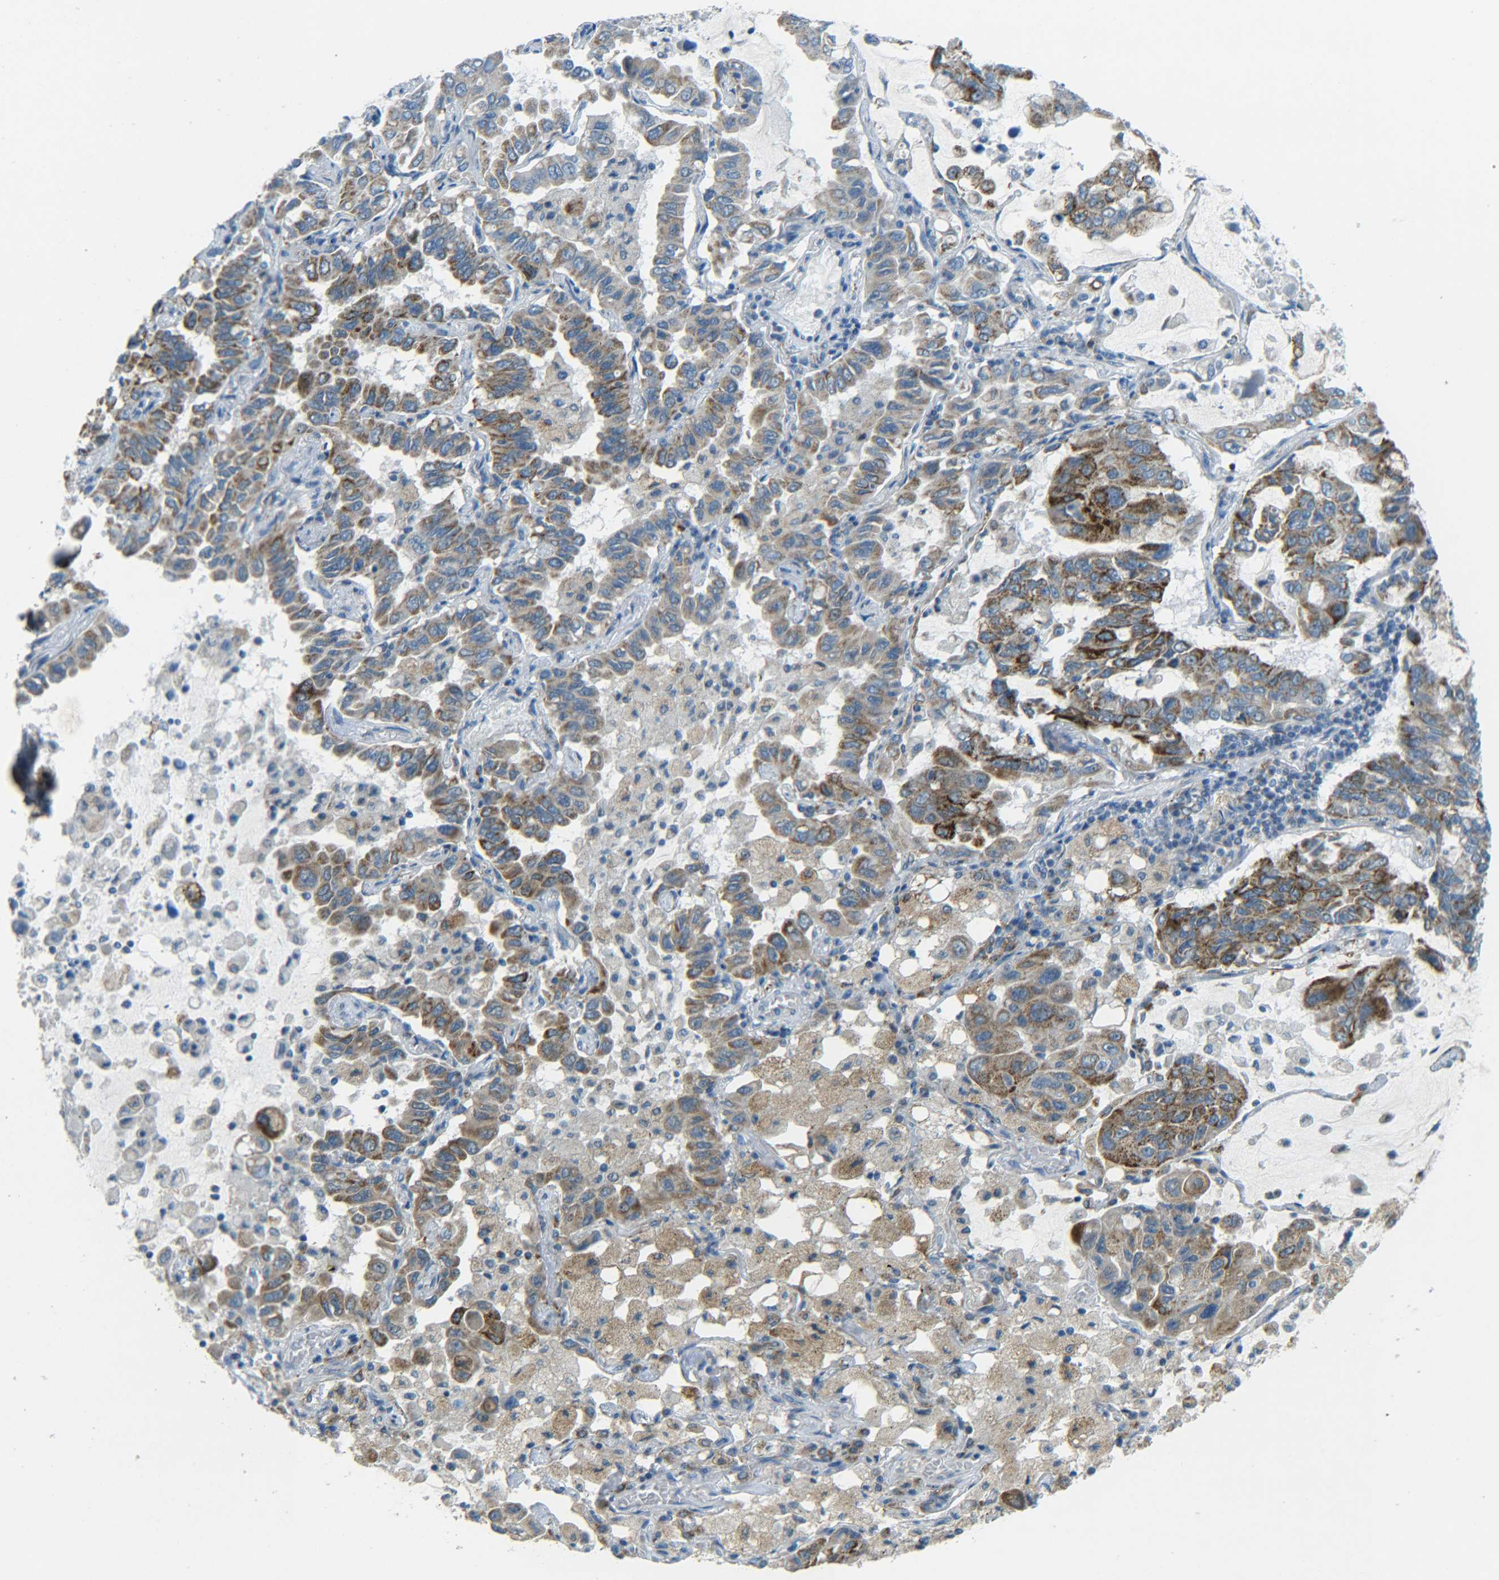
{"staining": {"intensity": "moderate", "quantity": ">75%", "location": "cytoplasmic/membranous"}, "tissue": "lung cancer", "cell_type": "Tumor cells", "image_type": "cancer", "snomed": [{"axis": "morphology", "description": "Adenocarcinoma, NOS"}, {"axis": "topography", "description": "Lung"}], "caption": "Immunohistochemical staining of lung cancer reveals moderate cytoplasmic/membranous protein staining in approximately >75% of tumor cells. Nuclei are stained in blue.", "gene": "CYB5R1", "patient": {"sex": "male", "age": 64}}